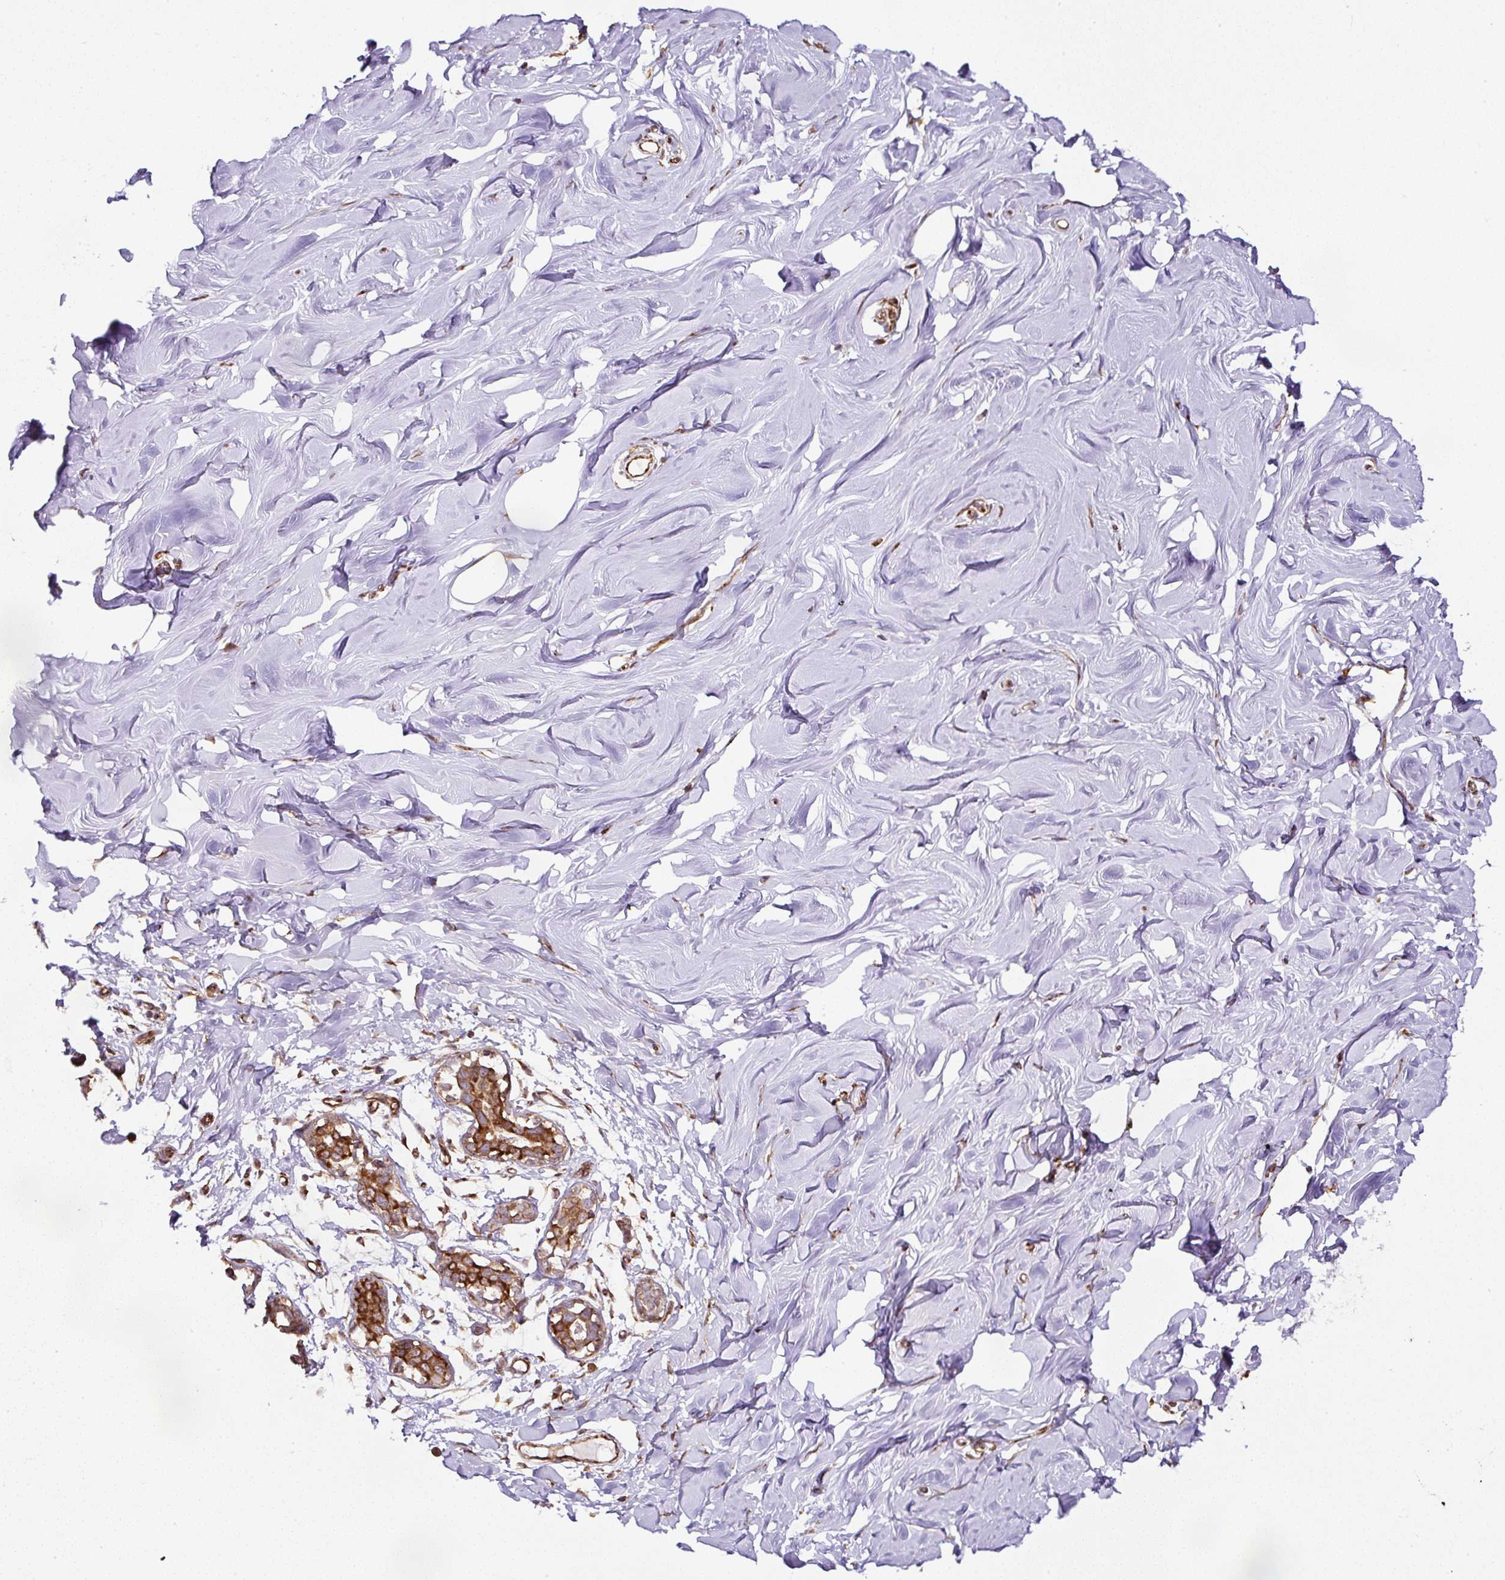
{"staining": {"intensity": "negative", "quantity": "none", "location": "none"}, "tissue": "breast", "cell_type": "Adipocytes", "image_type": "normal", "snomed": [{"axis": "morphology", "description": "Normal tissue, NOS"}, {"axis": "topography", "description": "Breast"}], "caption": "The immunohistochemistry (IHC) micrograph has no significant expression in adipocytes of breast. (DAB (3,3'-diaminobenzidine) IHC with hematoxylin counter stain).", "gene": "KDM4E", "patient": {"sex": "female", "age": 27}}